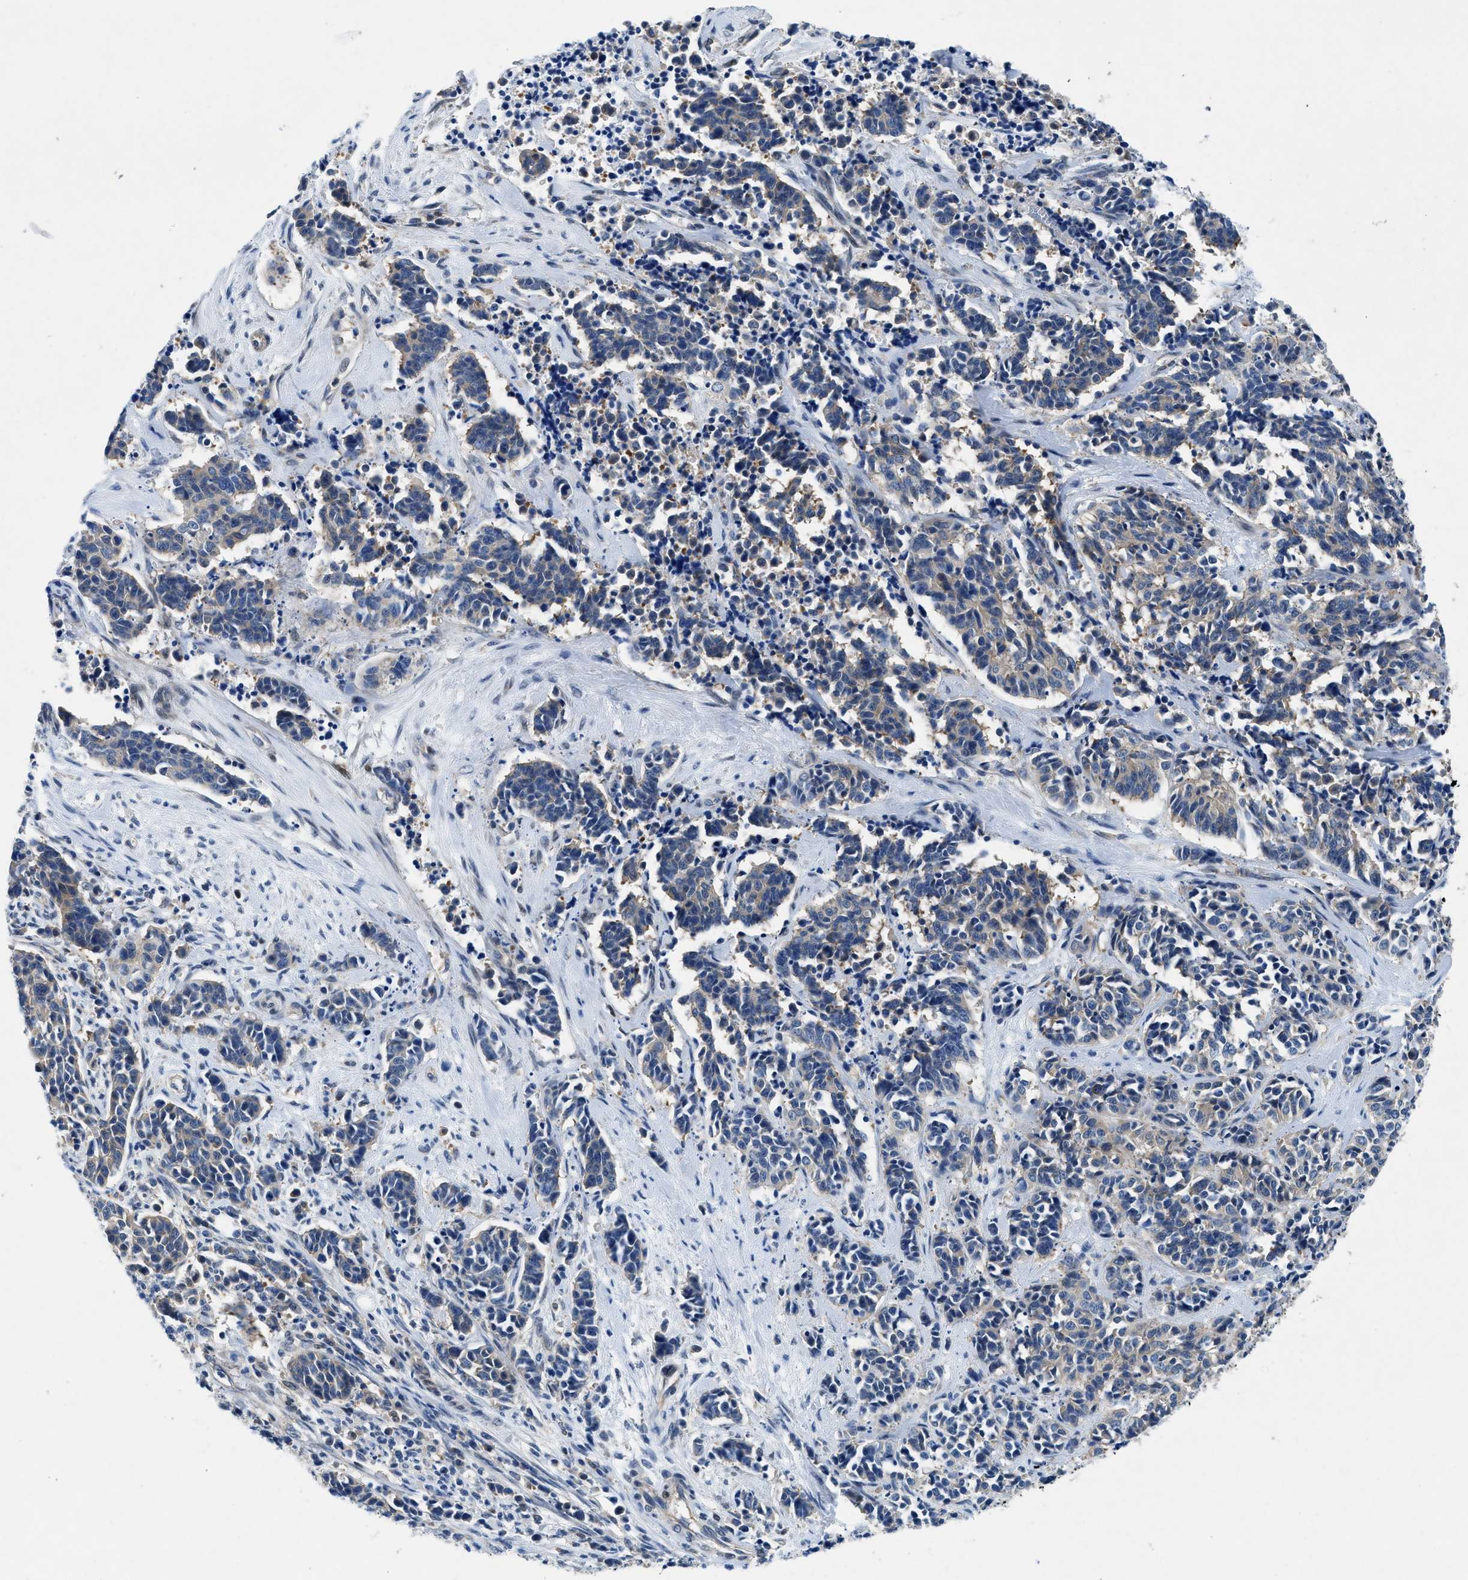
{"staining": {"intensity": "weak", "quantity": "<25%", "location": "cytoplasmic/membranous"}, "tissue": "cervical cancer", "cell_type": "Tumor cells", "image_type": "cancer", "snomed": [{"axis": "morphology", "description": "Squamous cell carcinoma, NOS"}, {"axis": "topography", "description": "Cervix"}], "caption": "IHC of human cervical cancer demonstrates no staining in tumor cells. (Stains: DAB (3,3'-diaminobenzidine) immunohistochemistry (IHC) with hematoxylin counter stain, Microscopy: brightfield microscopy at high magnification).", "gene": "COPS2", "patient": {"sex": "female", "age": 35}}